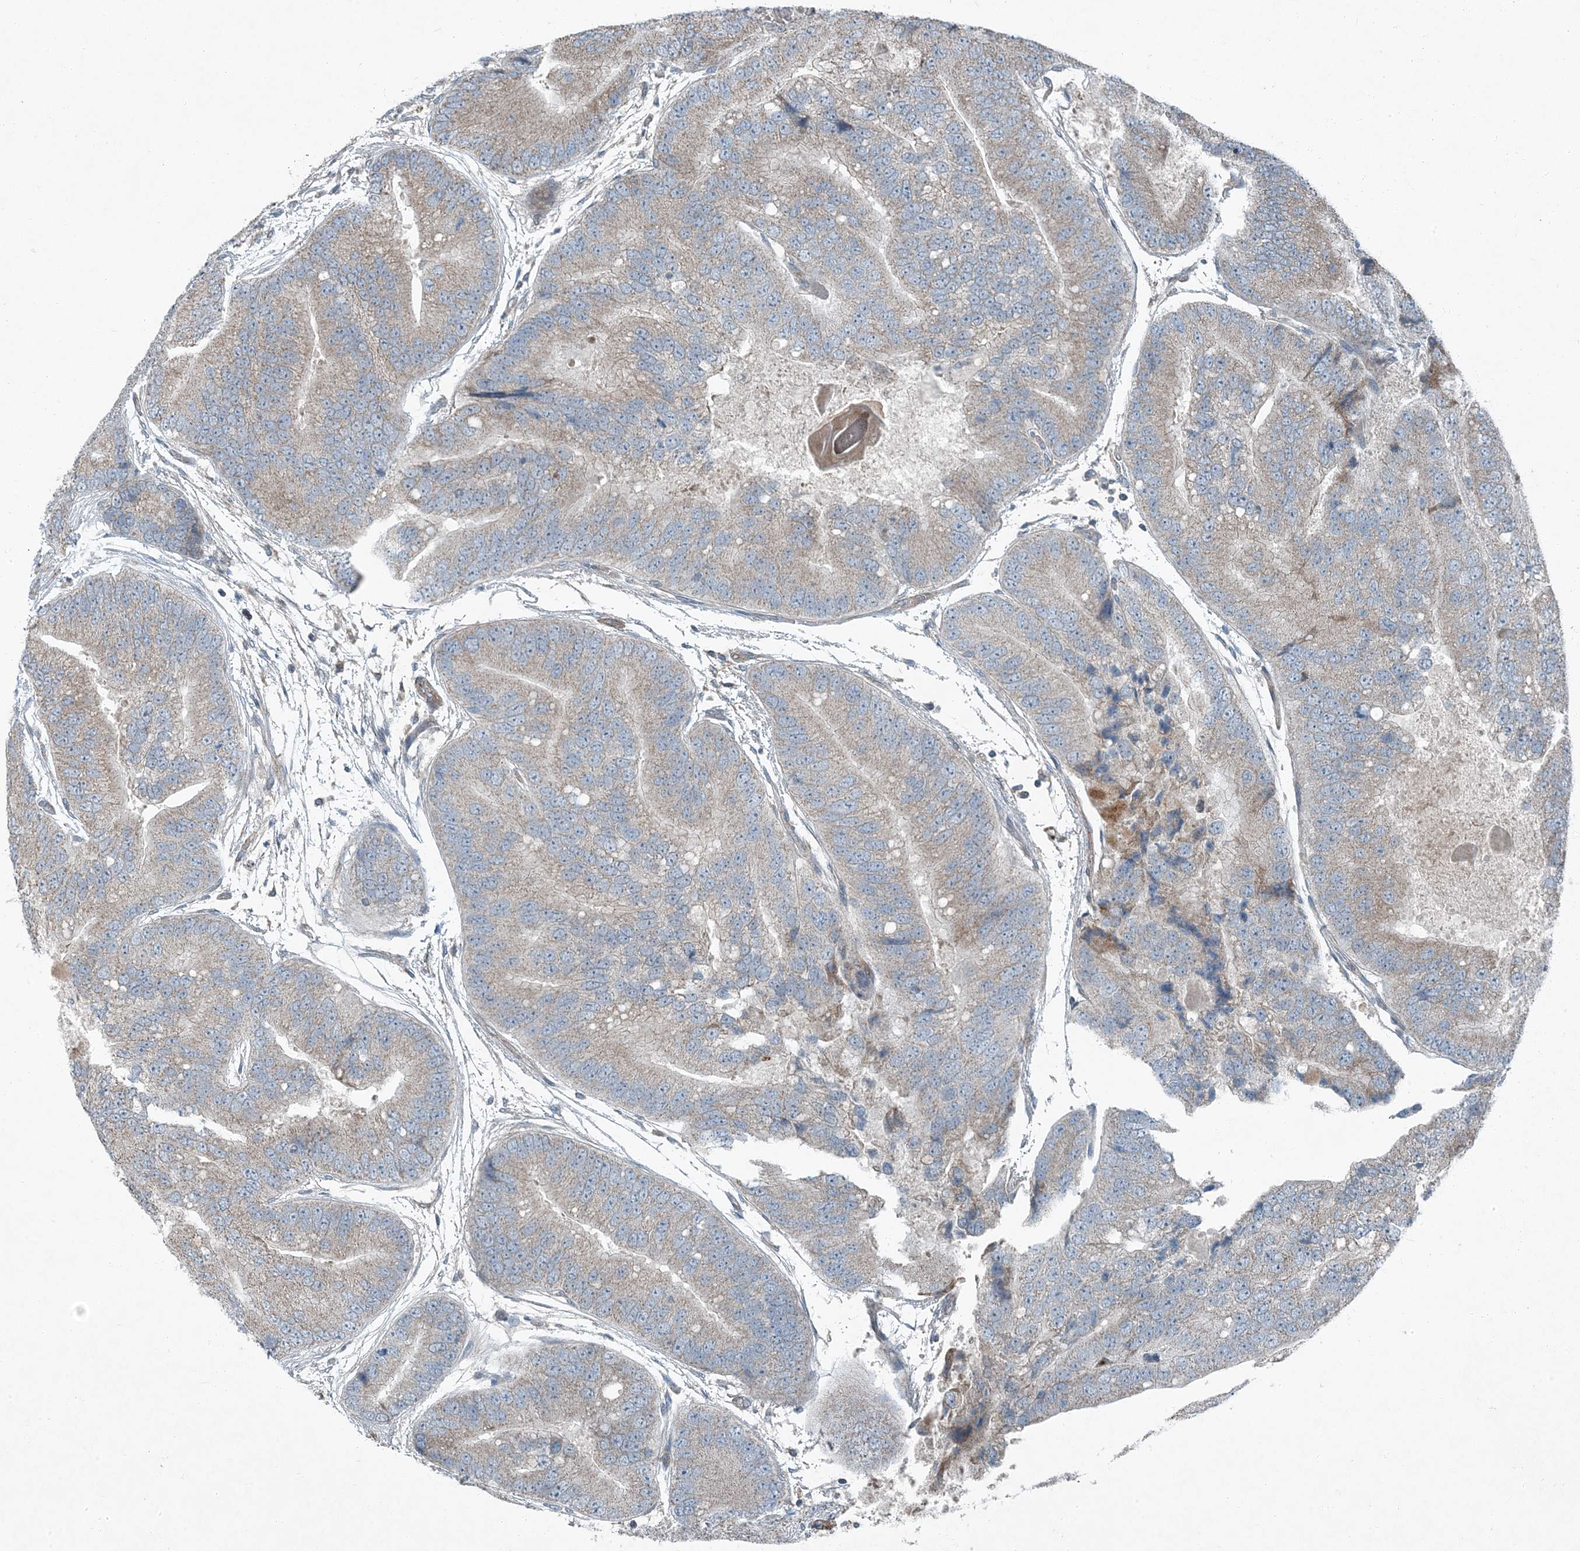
{"staining": {"intensity": "weak", "quantity": "25%-75%", "location": "cytoplasmic/membranous"}, "tissue": "prostate cancer", "cell_type": "Tumor cells", "image_type": "cancer", "snomed": [{"axis": "morphology", "description": "Adenocarcinoma, High grade"}, {"axis": "topography", "description": "Prostate"}], "caption": "Prostate cancer stained with a protein marker reveals weak staining in tumor cells.", "gene": "APOM", "patient": {"sex": "male", "age": 70}}